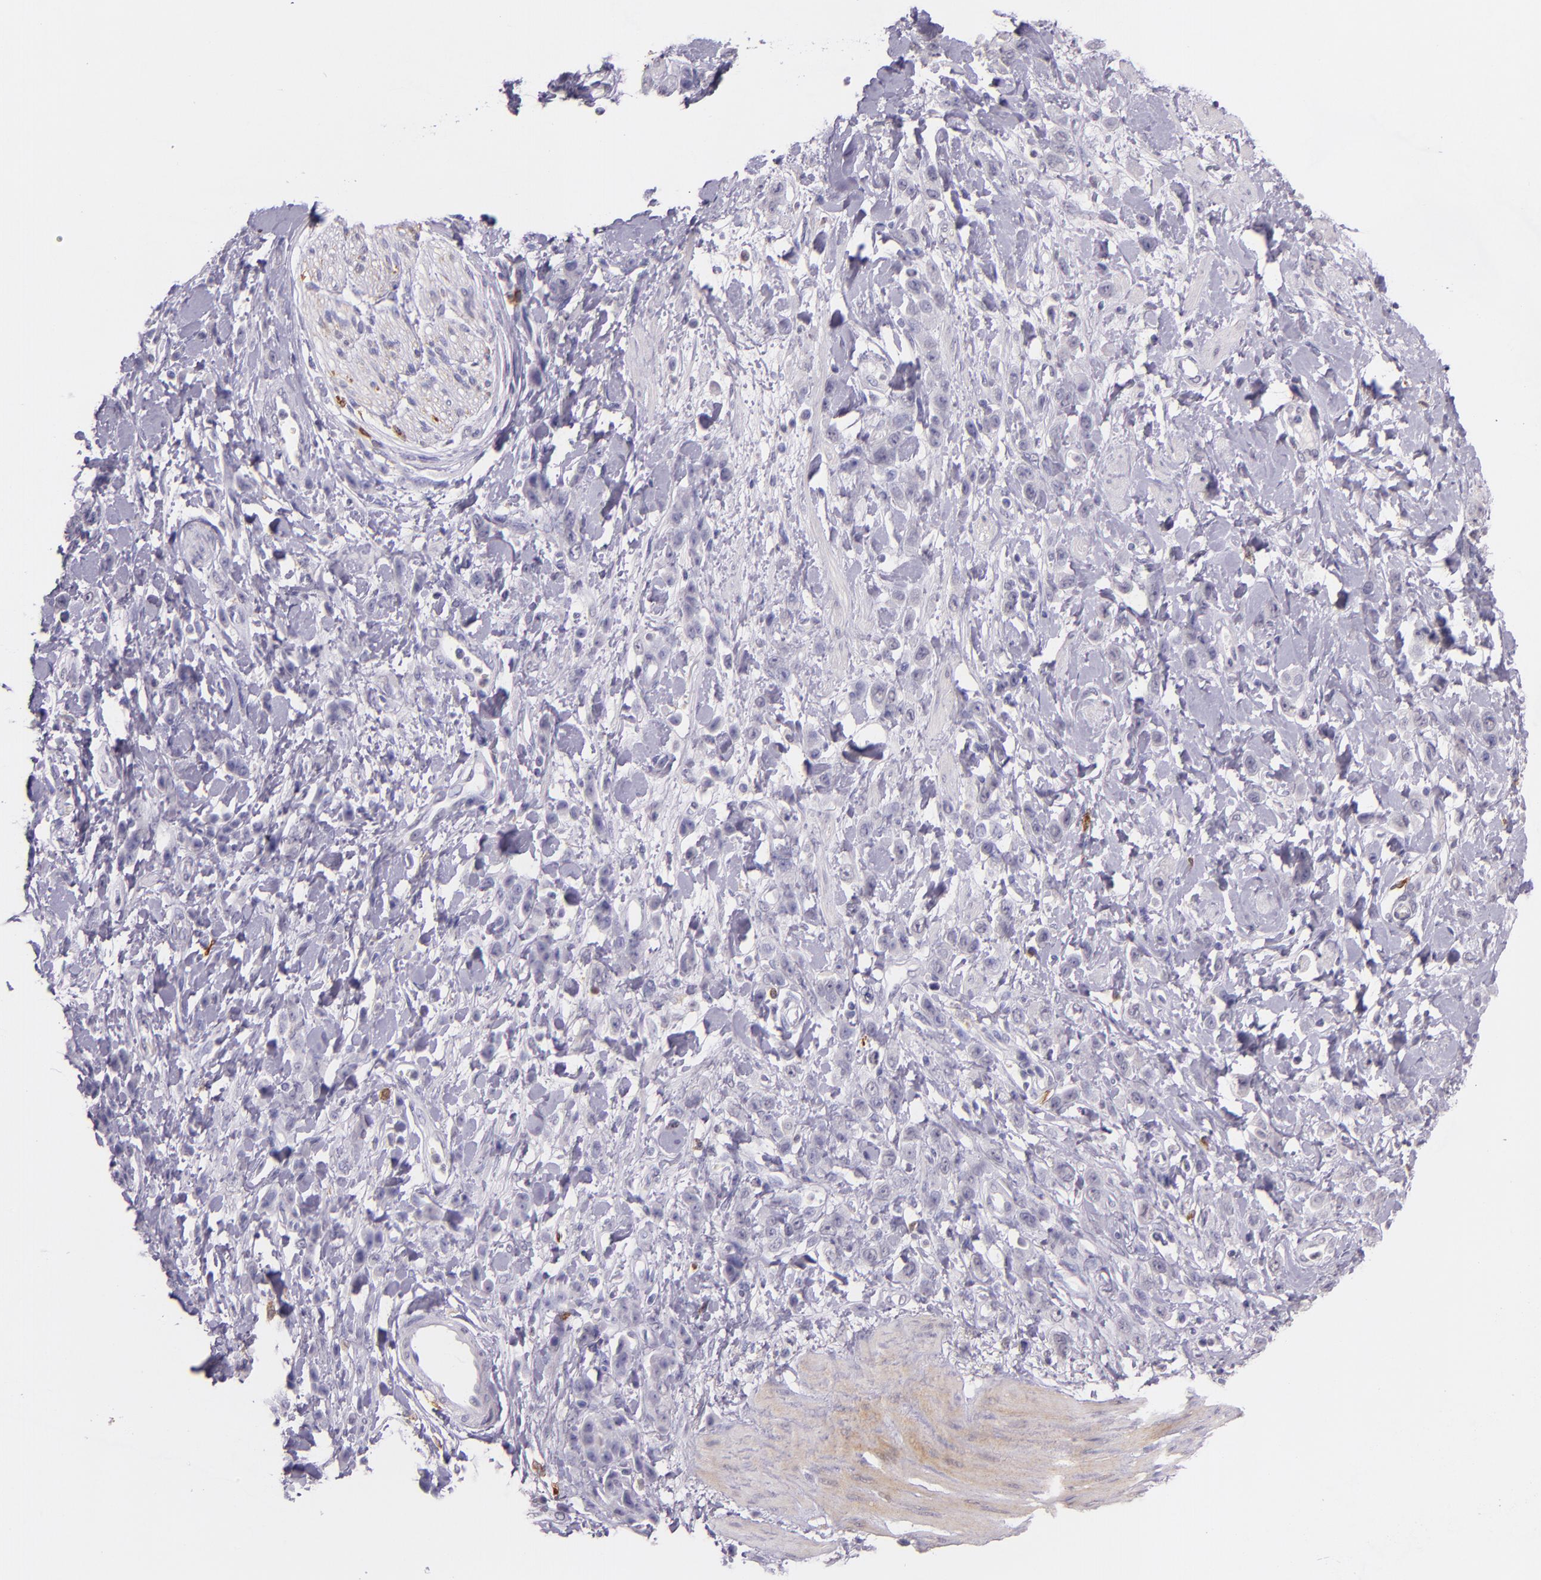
{"staining": {"intensity": "negative", "quantity": "none", "location": "none"}, "tissue": "stomach cancer", "cell_type": "Tumor cells", "image_type": "cancer", "snomed": [{"axis": "morphology", "description": "Normal tissue, NOS"}, {"axis": "morphology", "description": "Adenocarcinoma, NOS"}, {"axis": "topography", "description": "Stomach"}], "caption": "Tumor cells are negative for brown protein staining in stomach cancer.", "gene": "RTN1", "patient": {"sex": "male", "age": 82}}